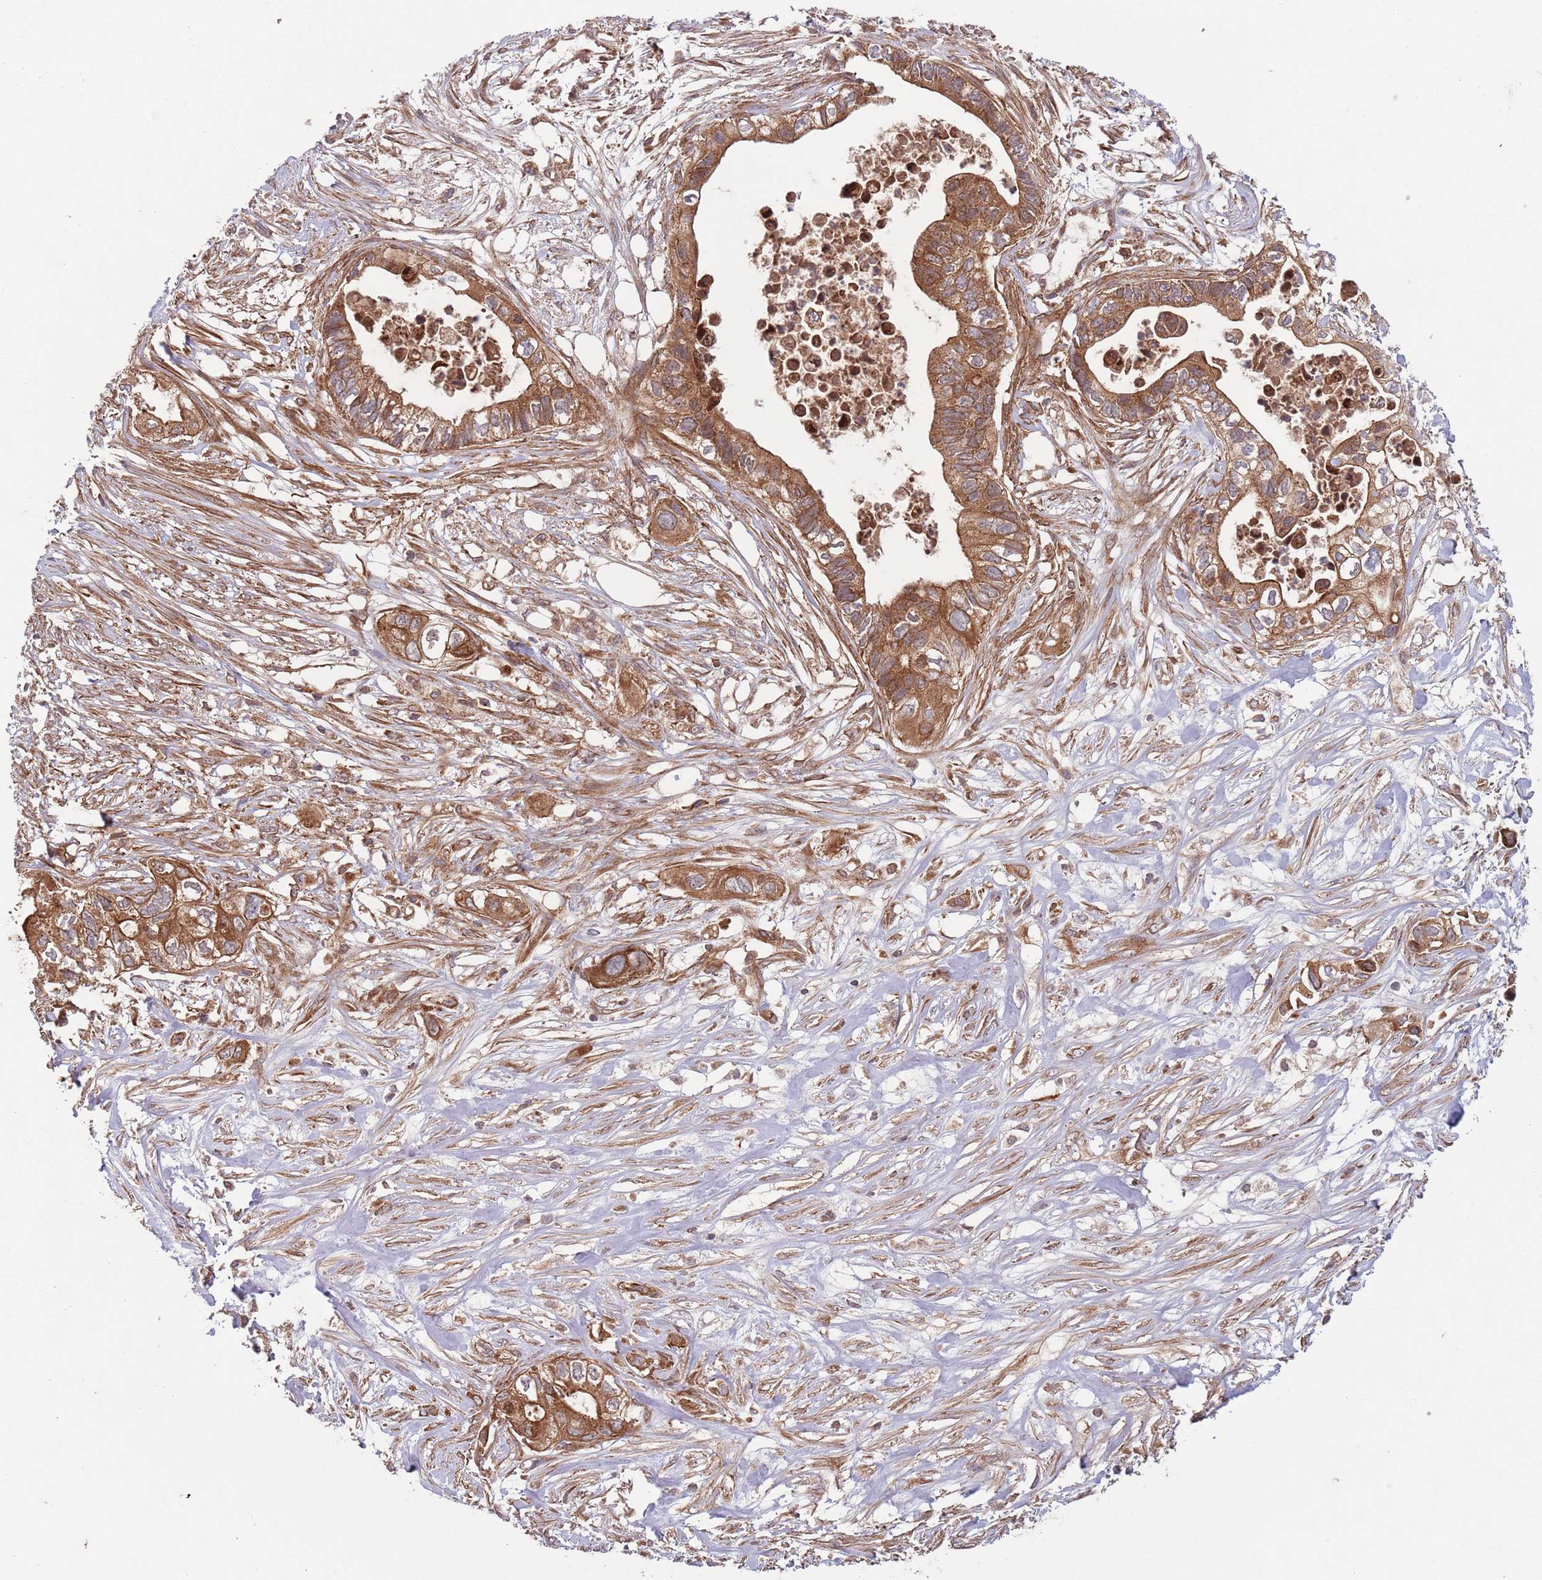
{"staining": {"intensity": "strong", "quantity": ">75%", "location": "cytoplasmic/membranous"}, "tissue": "pancreatic cancer", "cell_type": "Tumor cells", "image_type": "cancer", "snomed": [{"axis": "morphology", "description": "Adenocarcinoma, NOS"}, {"axis": "topography", "description": "Pancreas"}], "caption": "Immunohistochemistry (IHC) of adenocarcinoma (pancreatic) demonstrates high levels of strong cytoplasmic/membranous positivity in approximately >75% of tumor cells. (brown staining indicates protein expression, while blue staining denotes nuclei).", "gene": "MFNG", "patient": {"sex": "female", "age": 63}}